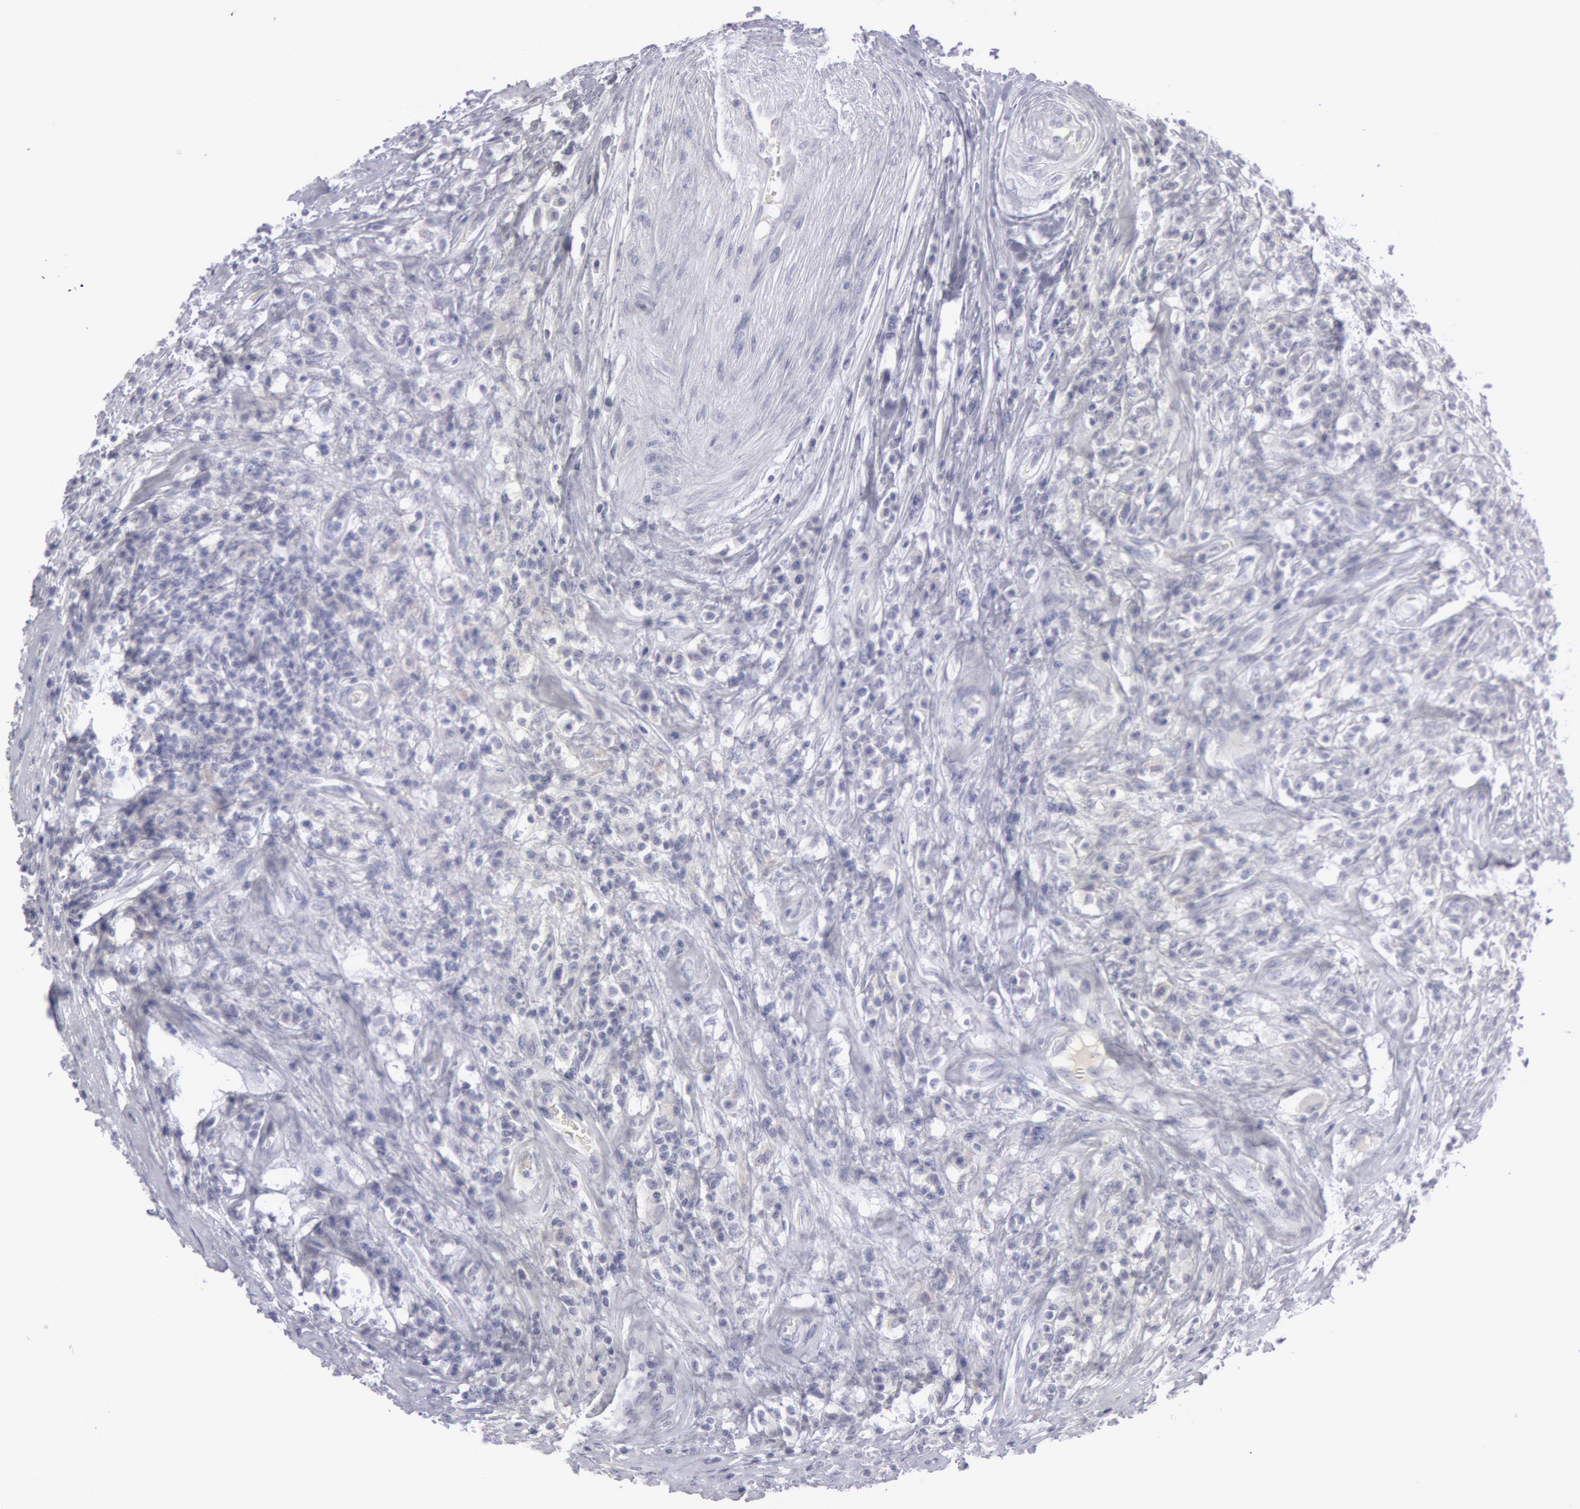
{"staining": {"intensity": "negative", "quantity": "none", "location": "none"}, "tissue": "testis cancer", "cell_type": "Tumor cells", "image_type": "cancer", "snomed": [{"axis": "morphology", "description": "Seminoma, NOS"}, {"axis": "topography", "description": "Testis"}], "caption": "DAB immunohistochemical staining of testis seminoma exhibits no significant expression in tumor cells.", "gene": "KRT16", "patient": {"sex": "male", "age": 34}}